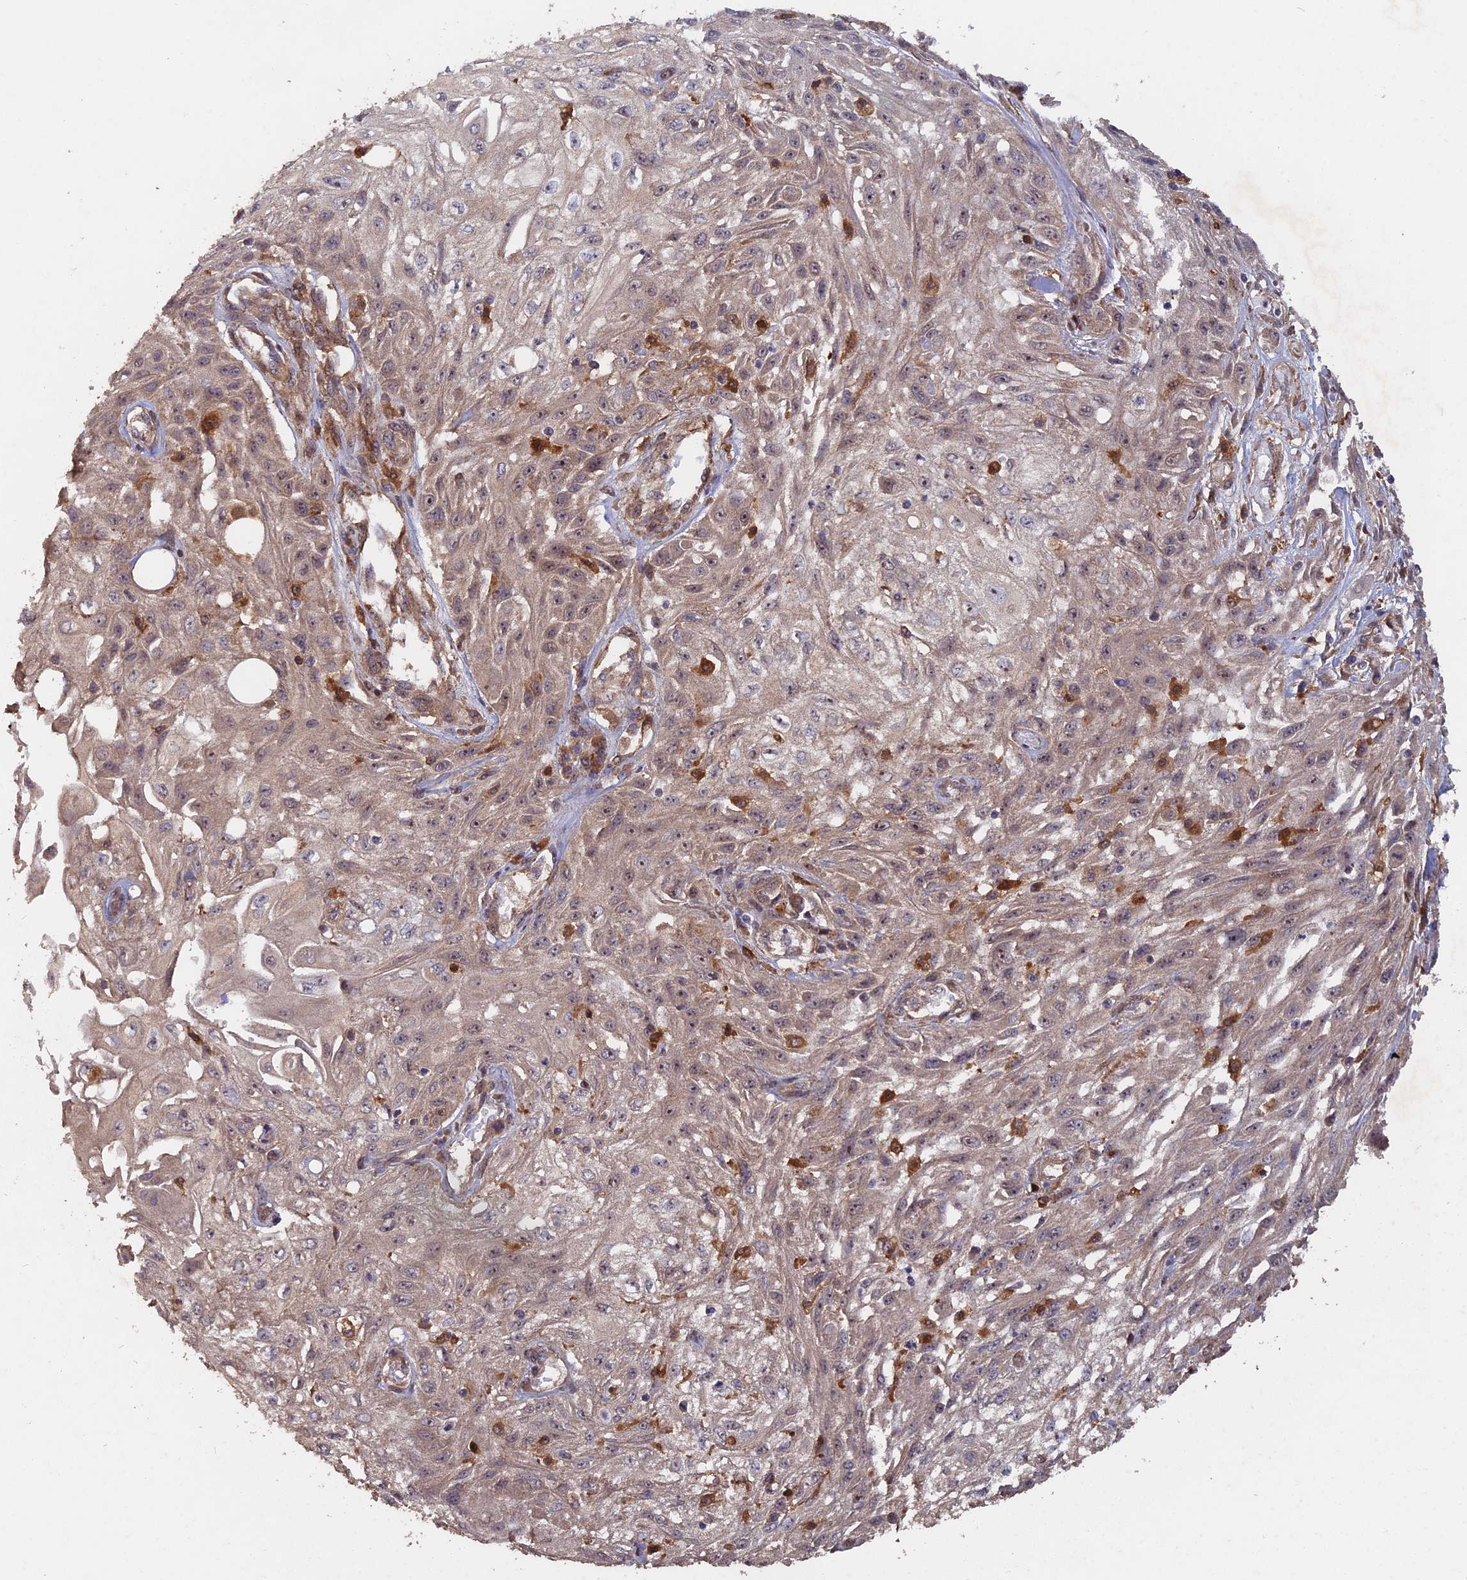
{"staining": {"intensity": "weak", "quantity": "25%-75%", "location": "cytoplasmic/membranous"}, "tissue": "skin cancer", "cell_type": "Tumor cells", "image_type": "cancer", "snomed": [{"axis": "morphology", "description": "Squamous cell carcinoma, NOS"}, {"axis": "morphology", "description": "Squamous cell carcinoma, metastatic, NOS"}, {"axis": "topography", "description": "Skin"}, {"axis": "topography", "description": "Lymph node"}], "caption": "A histopathology image of metastatic squamous cell carcinoma (skin) stained for a protein demonstrates weak cytoplasmic/membranous brown staining in tumor cells. Nuclei are stained in blue.", "gene": "SAC3D1", "patient": {"sex": "male", "age": 75}}